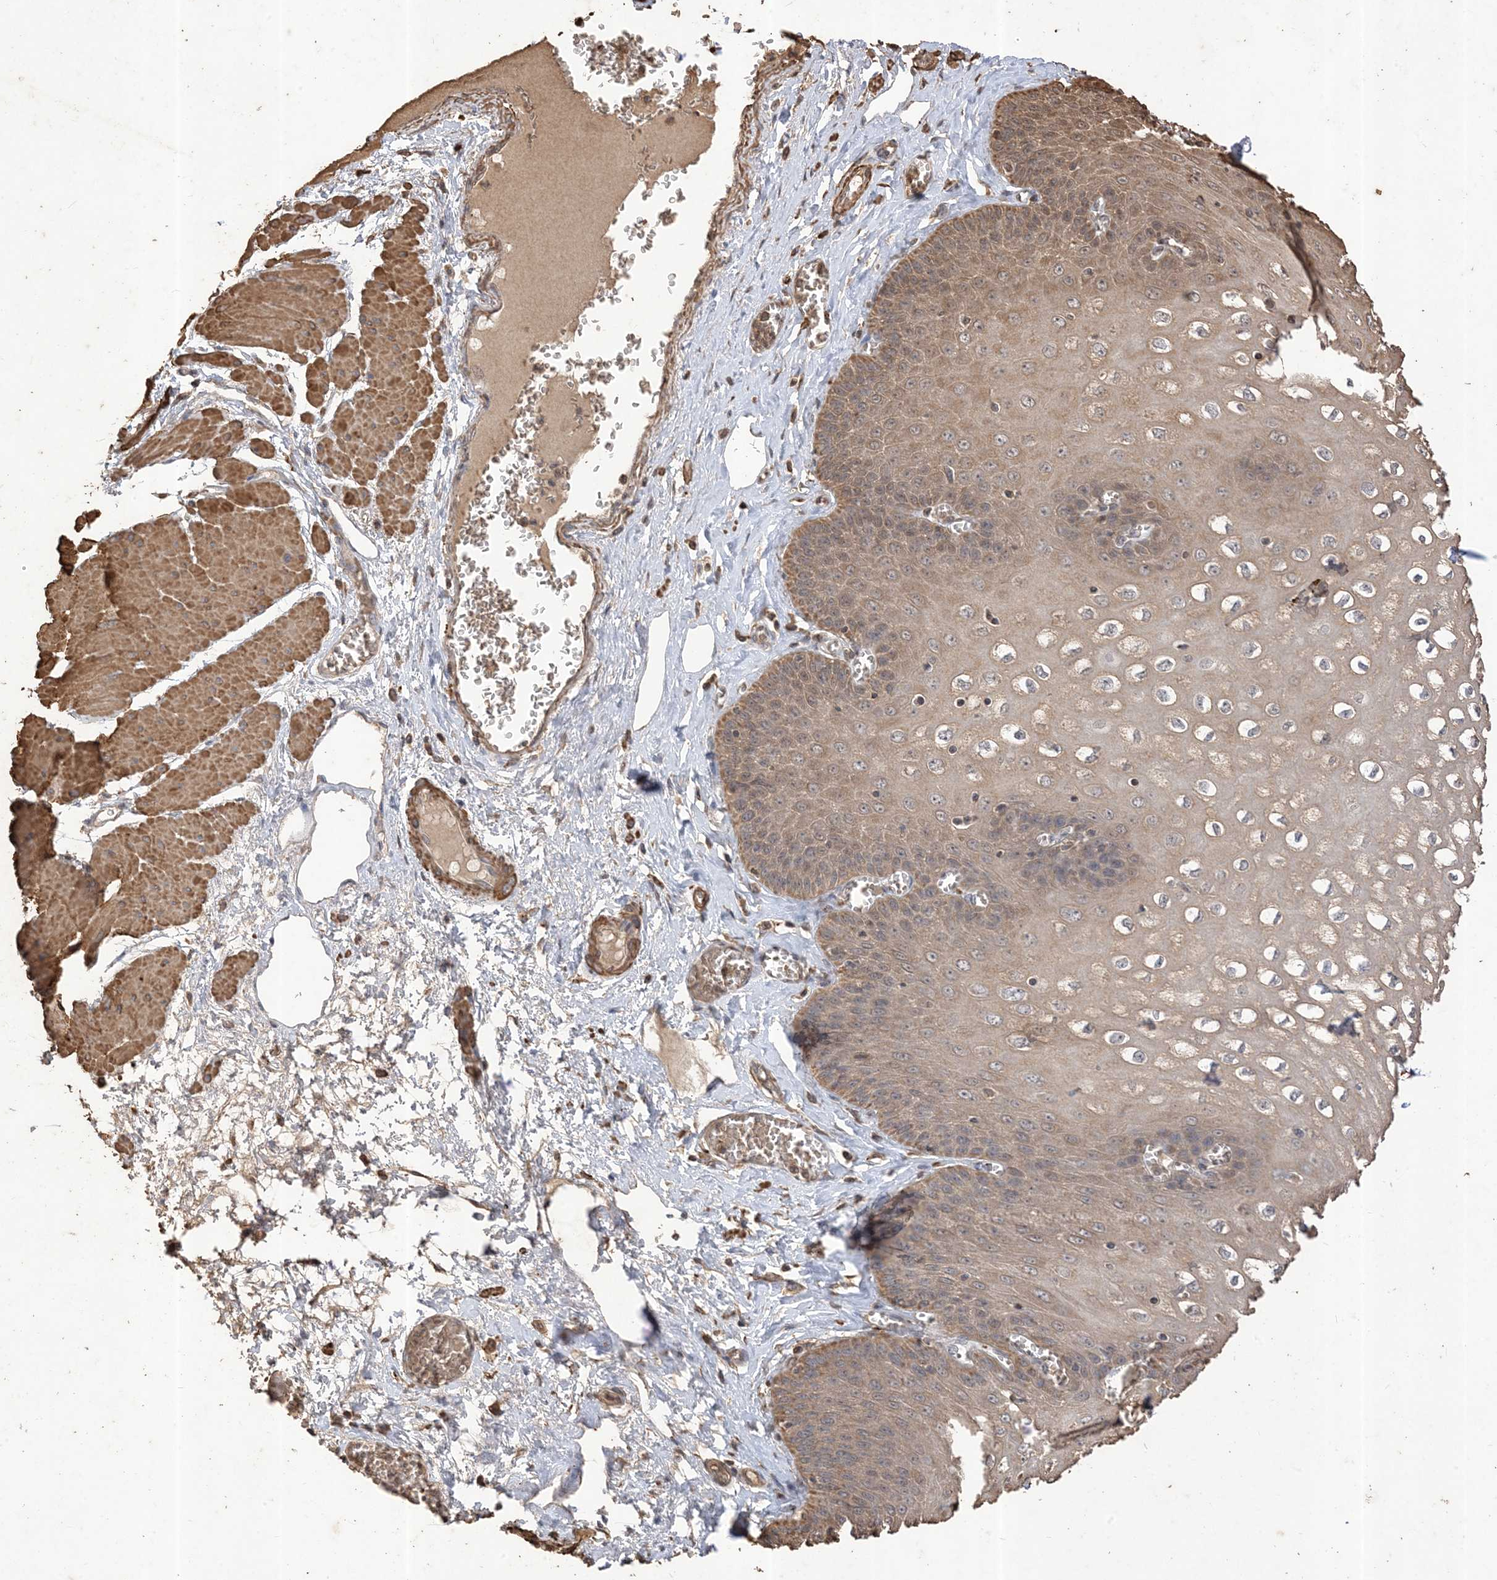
{"staining": {"intensity": "moderate", "quantity": ">75%", "location": "cytoplasmic/membranous"}, "tissue": "esophagus", "cell_type": "Squamous epithelial cells", "image_type": "normal", "snomed": [{"axis": "morphology", "description": "Normal tissue, NOS"}, {"axis": "topography", "description": "Esophagus"}], "caption": "IHC staining of unremarkable esophagus, which displays medium levels of moderate cytoplasmic/membranous positivity in about >75% of squamous epithelial cells indicating moderate cytoplasmic/membranous protein positivity. The staining was performed using DAB (brown) for protein detection and nuclei were counterstained in hematoxylin (blue).", "gene": "HPS4", "patient": {"sex": "male", "age": 60}}